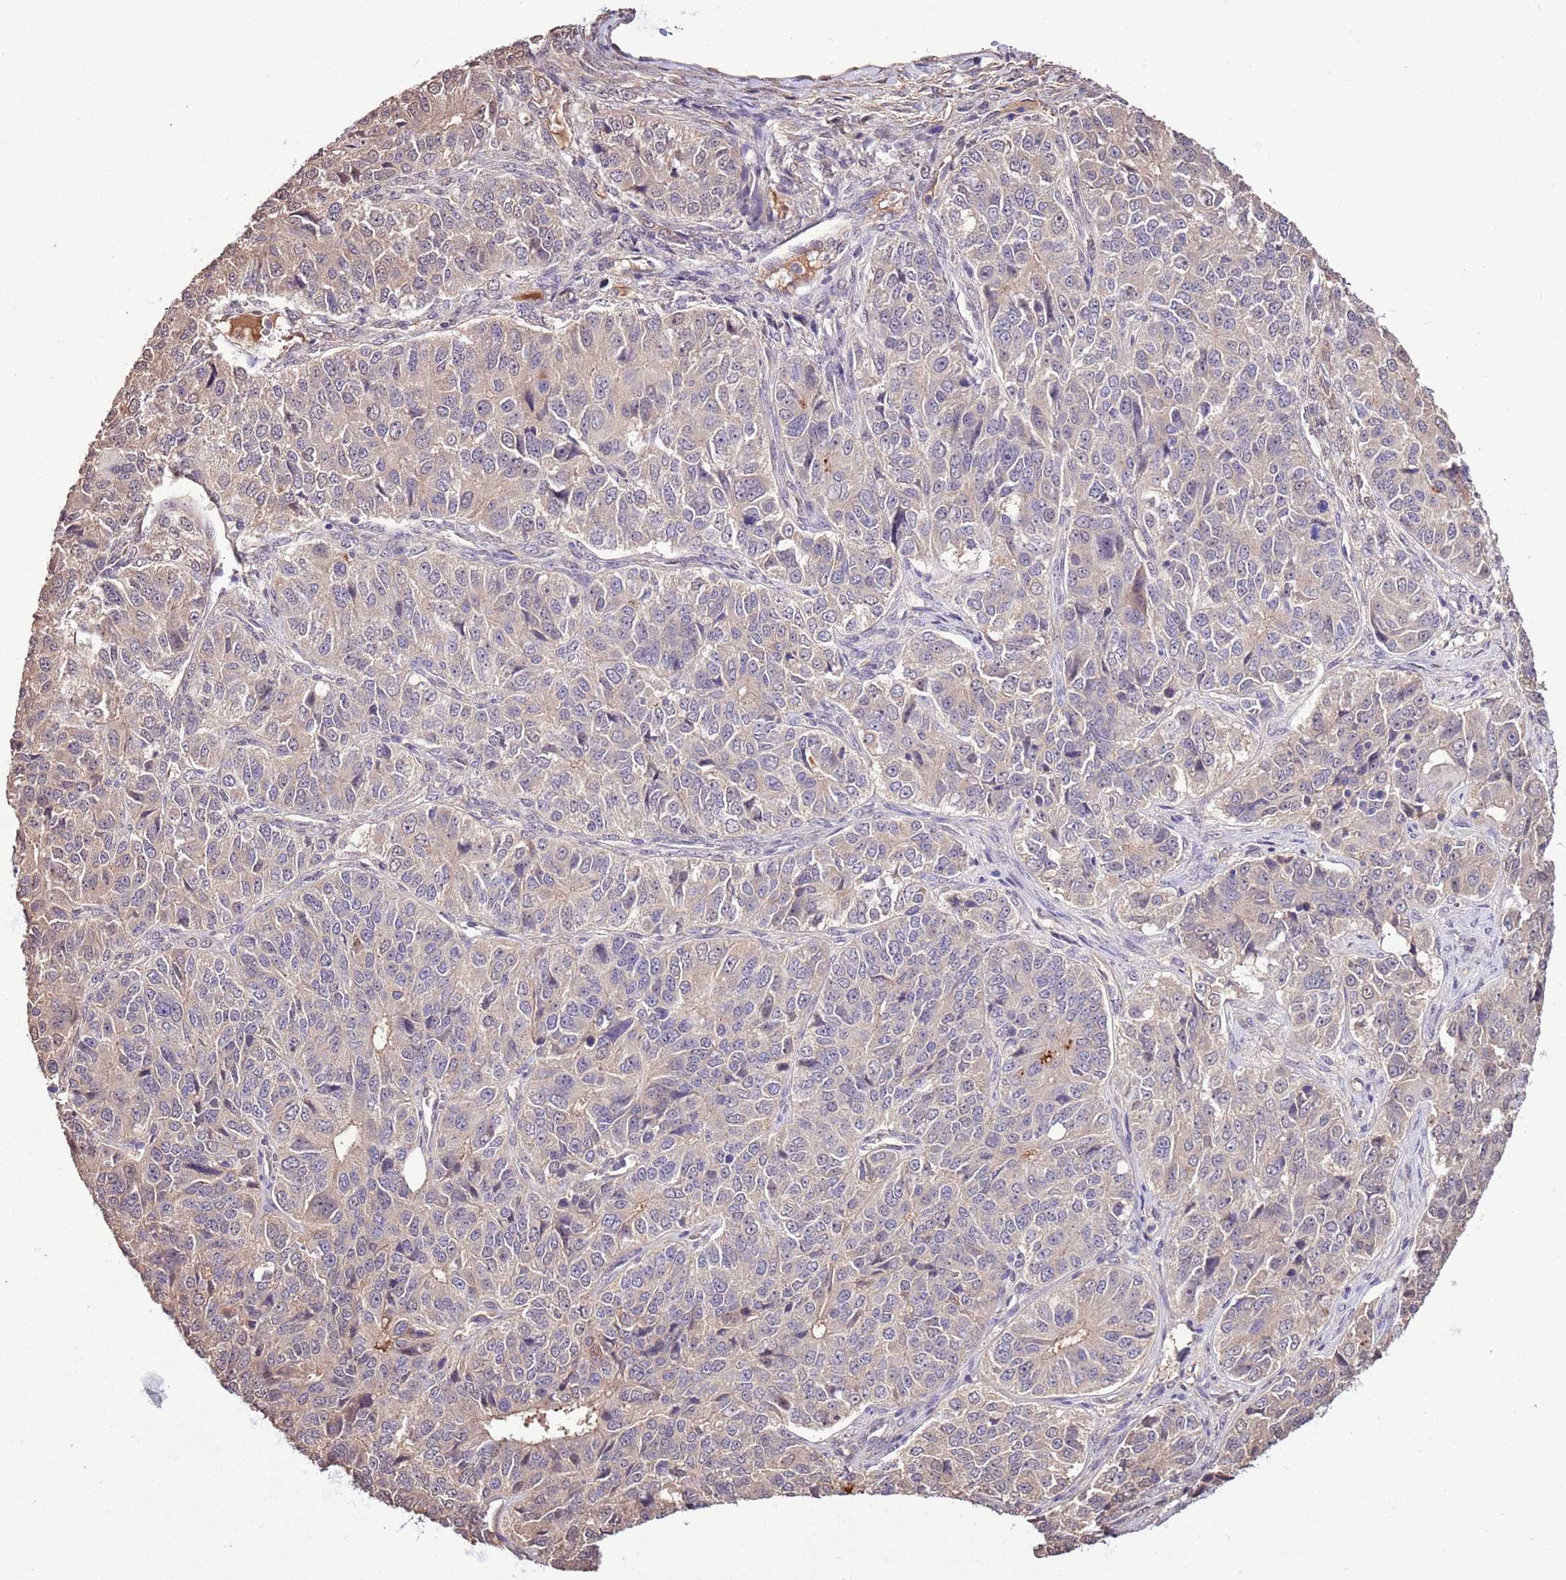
{"staining": {"intensity": "negative", "quantity": "none", "location": "none"}, "tissue": "ovarian cancer", "cell_type": "Tumor cells", "image_type": "cancer", "snomed": [{"axis": "morphology", "description": "Carcinoma, endometroid"}, {"axis": "topography", "description": "Ovary"}], "caption": "High power microscopy image of an IHC image of ovarian cancer (endometroid carcinoma), revealing no significant positivity in tumor cells.", "gene": "BBS5", "patient": {"sex": "female", "age": 51}}